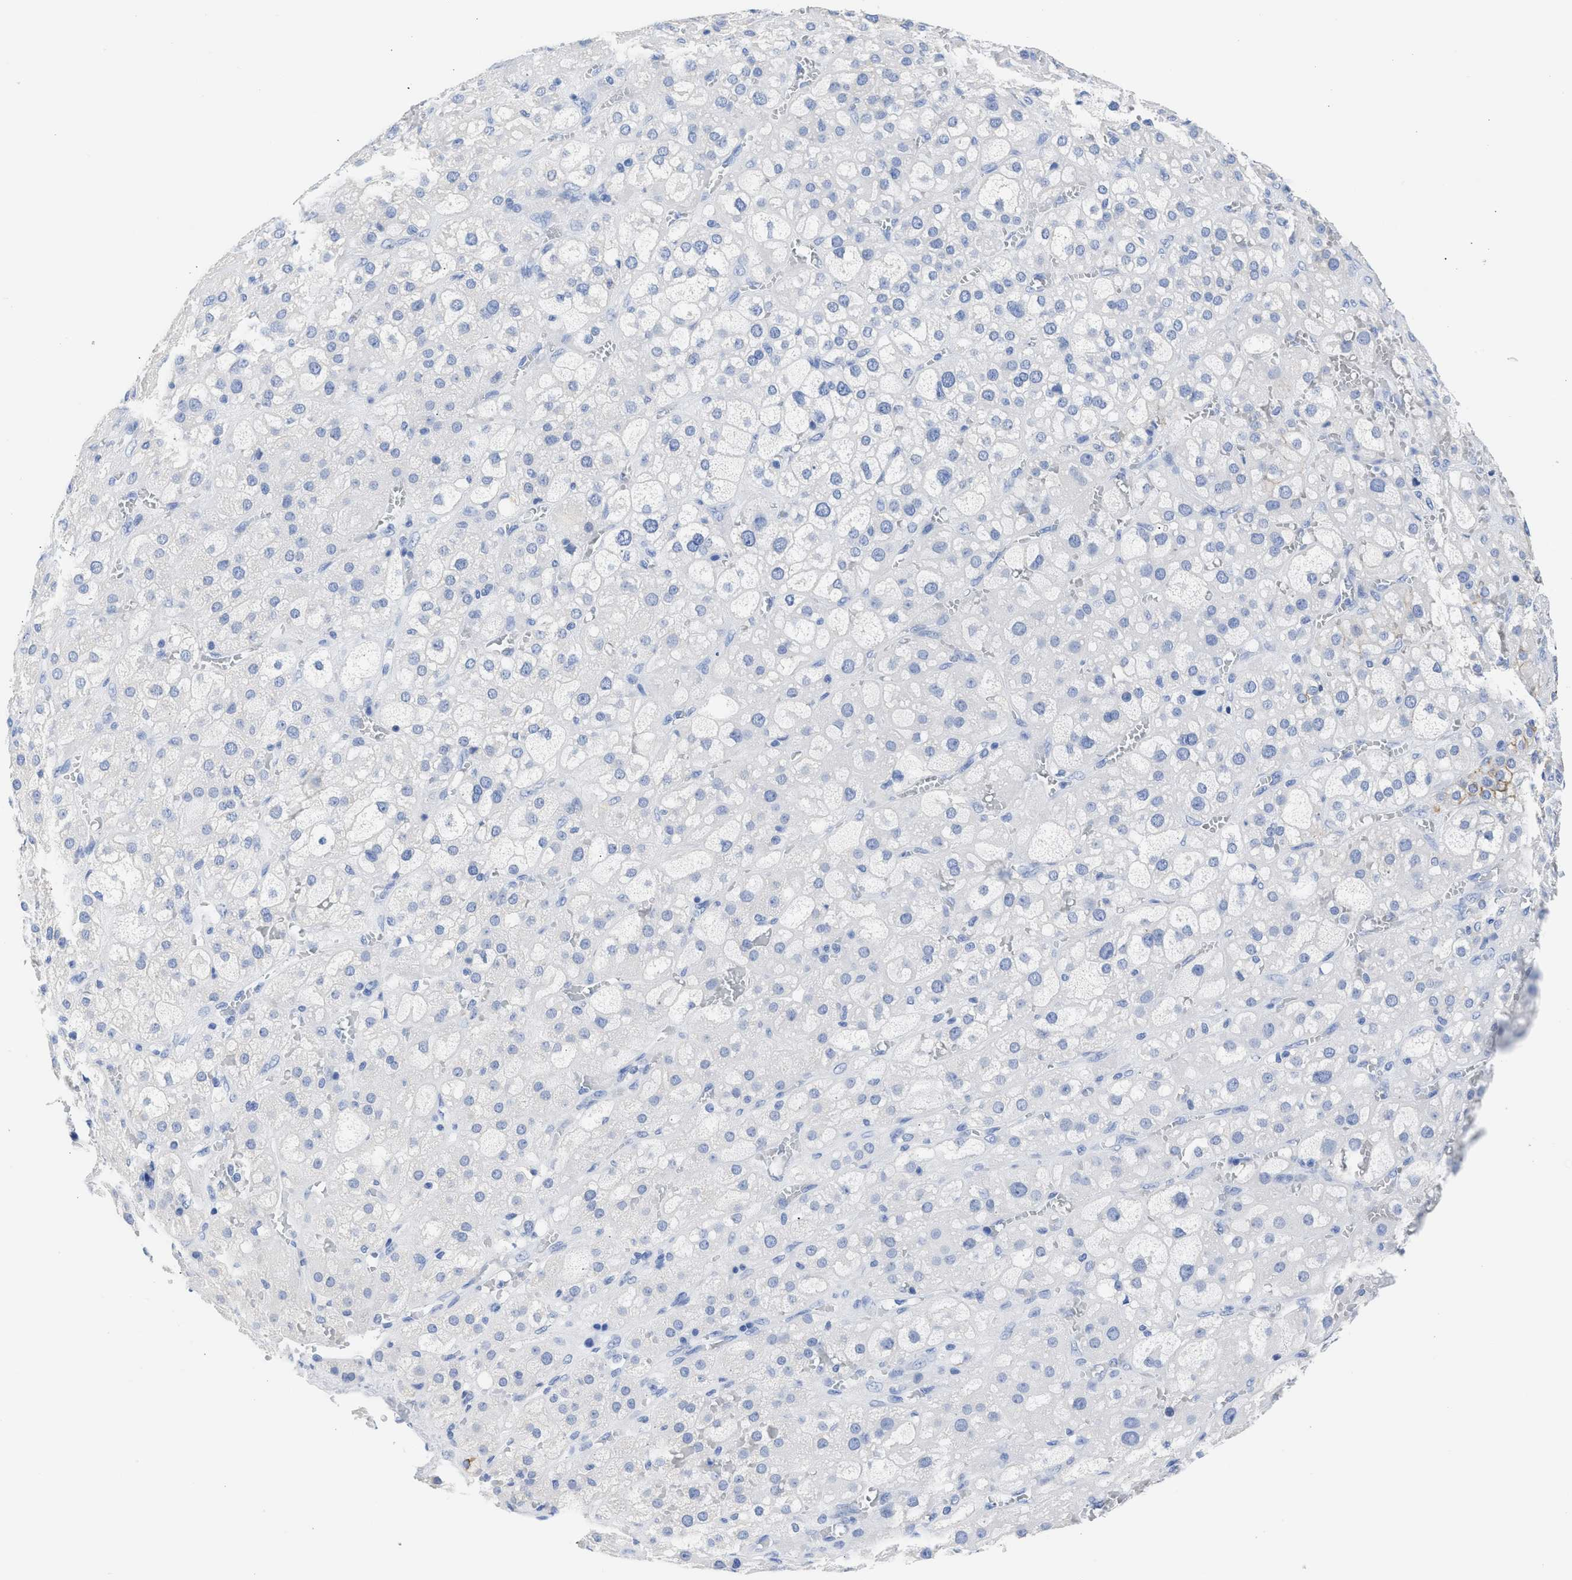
{"staining": {"intensity": "strong", "quantity": "<25%", "location": "cytoplasmic/membranous"}, "tissue": "adrenal gland", "cell_type": "Glandular cells", "image_type": "normal", "snomed": [{"axis": "morphology", "description": "Normal tissue, NOS"}, {"axis": "topography", "description": "Adrenal gland"}], "caption": "Brown immunohistochemical staining in unremarkable human adrenal gland exhibits strong cytoplasmic/membranous positivity in about <25% of glandular cells. (DAB IHC, brown staining for protein, blue staining for nuclei).", "gene": "NCAM1", "patient": {"sex": "female", "age": 47}}